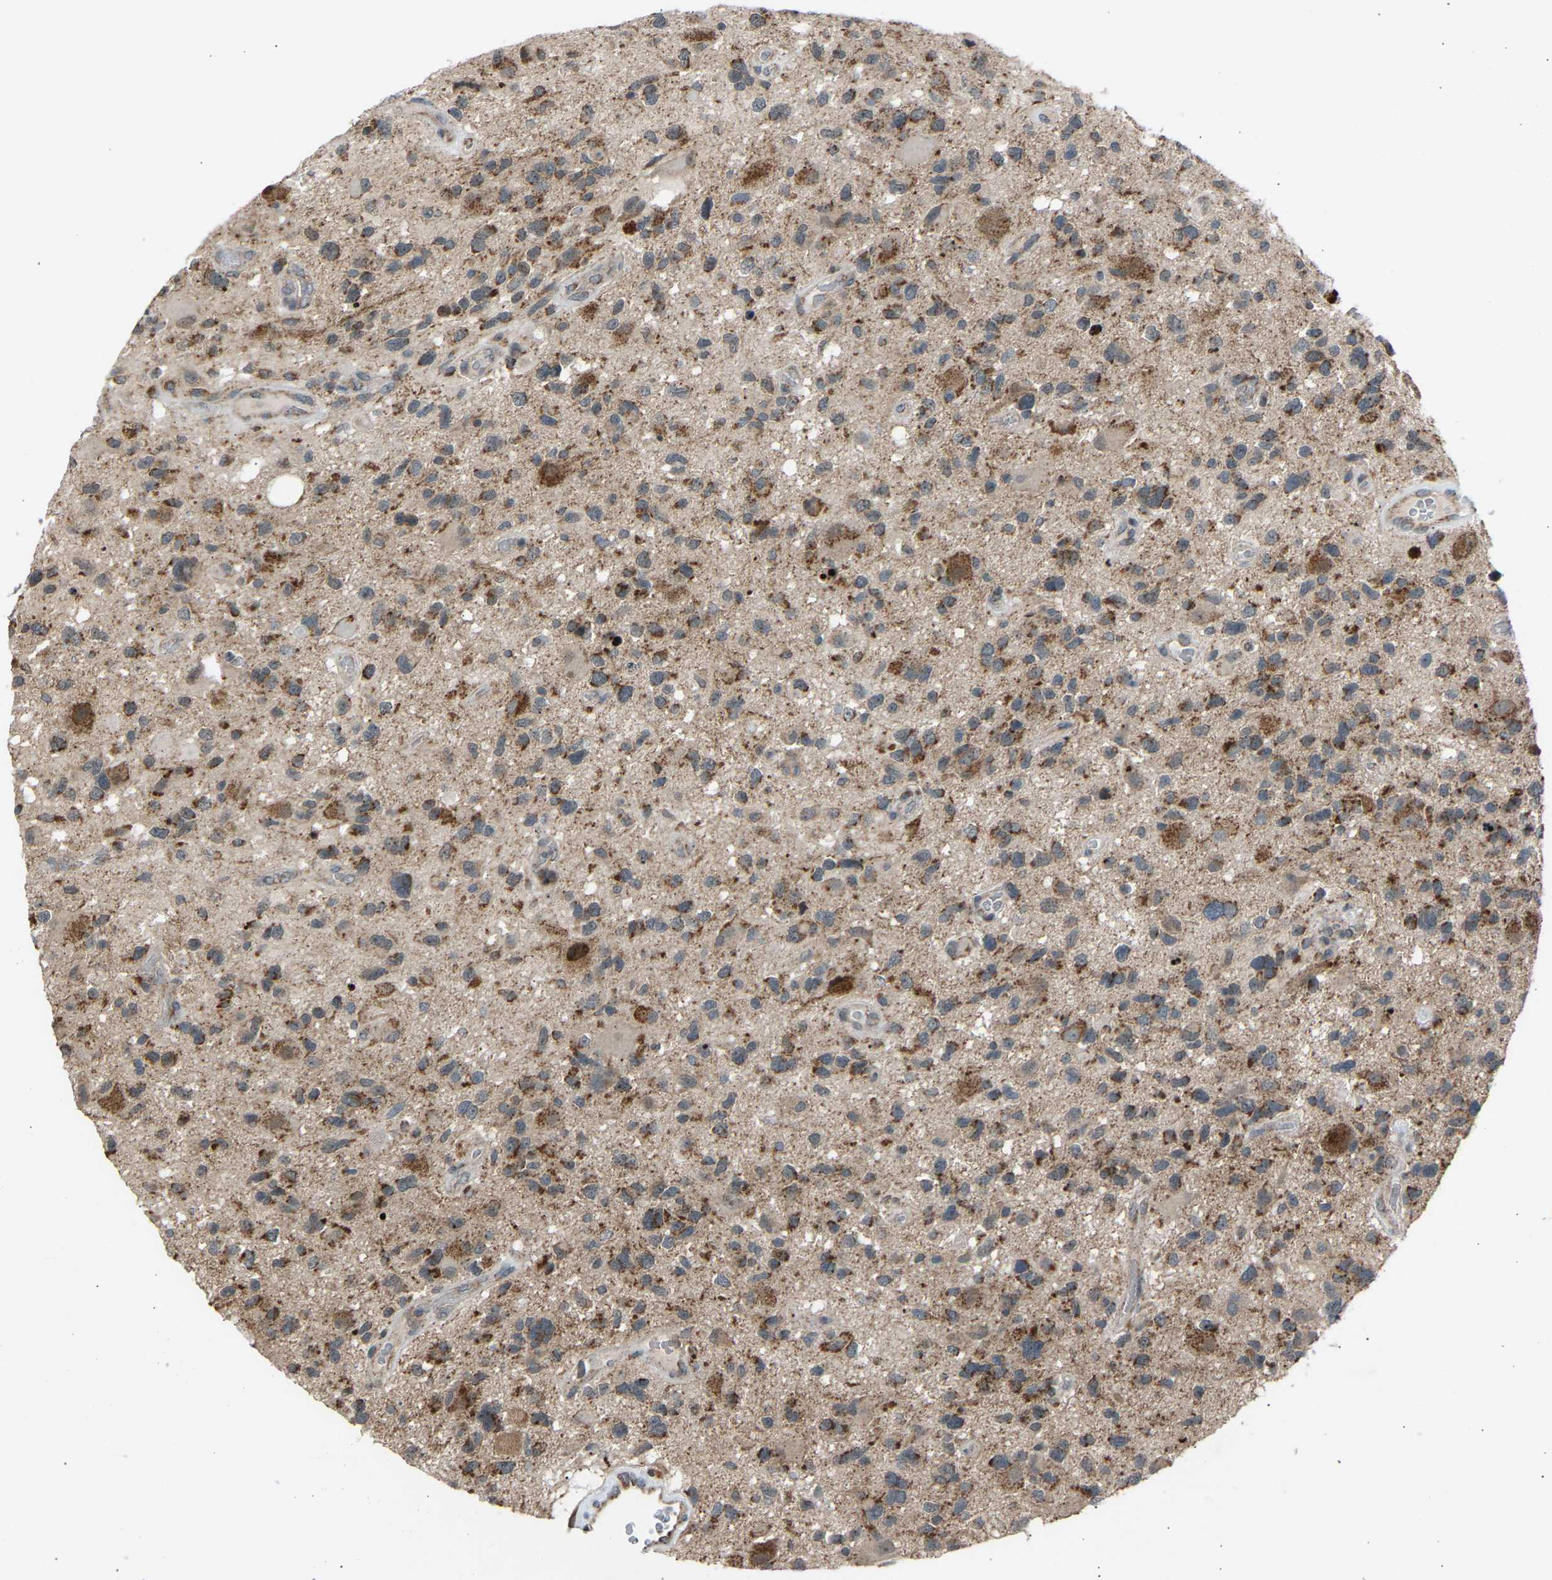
{"staining": {"intensity": "moderate", "quantity": "25%-75%", "location": "cytoplasmic/membranous"}, "tissue": "glioma", "cell_type": "Tumor cells", "image_type": "cancer", "snomed": [{"axis": "morphology", "description": "Glioma, malignant, High grade"}, {"axis": "topography", "description": "Brain"}], "caption": "Human glioma stained with a brown dye demonstrates moderate cytoplasmic/membranous positive positivity in about 25%-75% of tumor cells.", "gene": "SLIRP", "patient": {"sex": "male", "age": 33}}